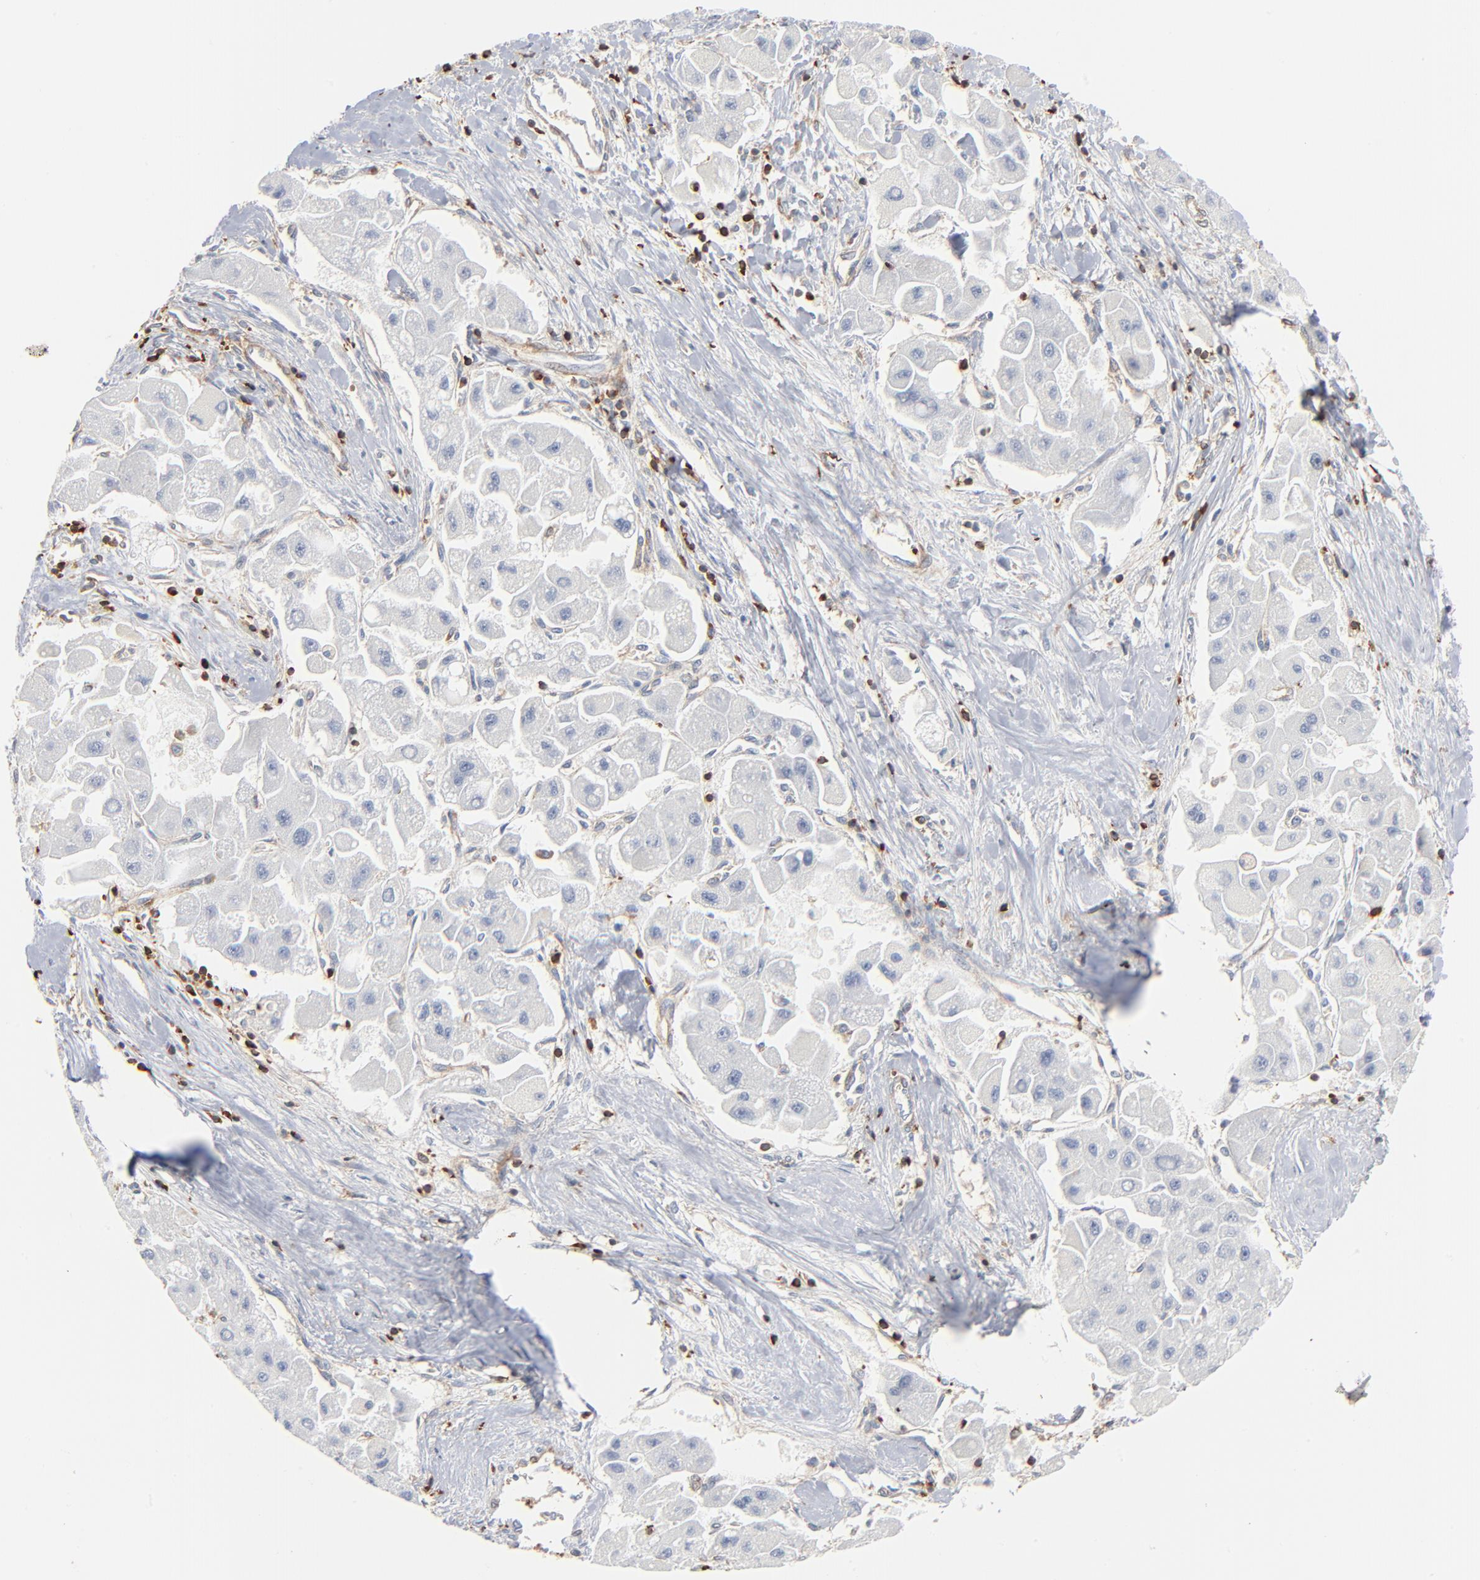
{"staining": {"intensity": "negative", "quantity": "none", "location": "none"}, "tissue": "liver cancer", "cell_type": "Tumor cells", "image_type": "cancer", "snomed": [{"axis": "morphology", "description": "Carcinoma, Hepatocellular, NOS"}, {"axis": "topography", "description": "Liver"}], "caption": "IHC of human liver cancer (hepatocellular carcinoma) shows no positivity in tumor cells.", "gene": "SH3KBP1", "patient": {"sex": "male", "age": 24}}